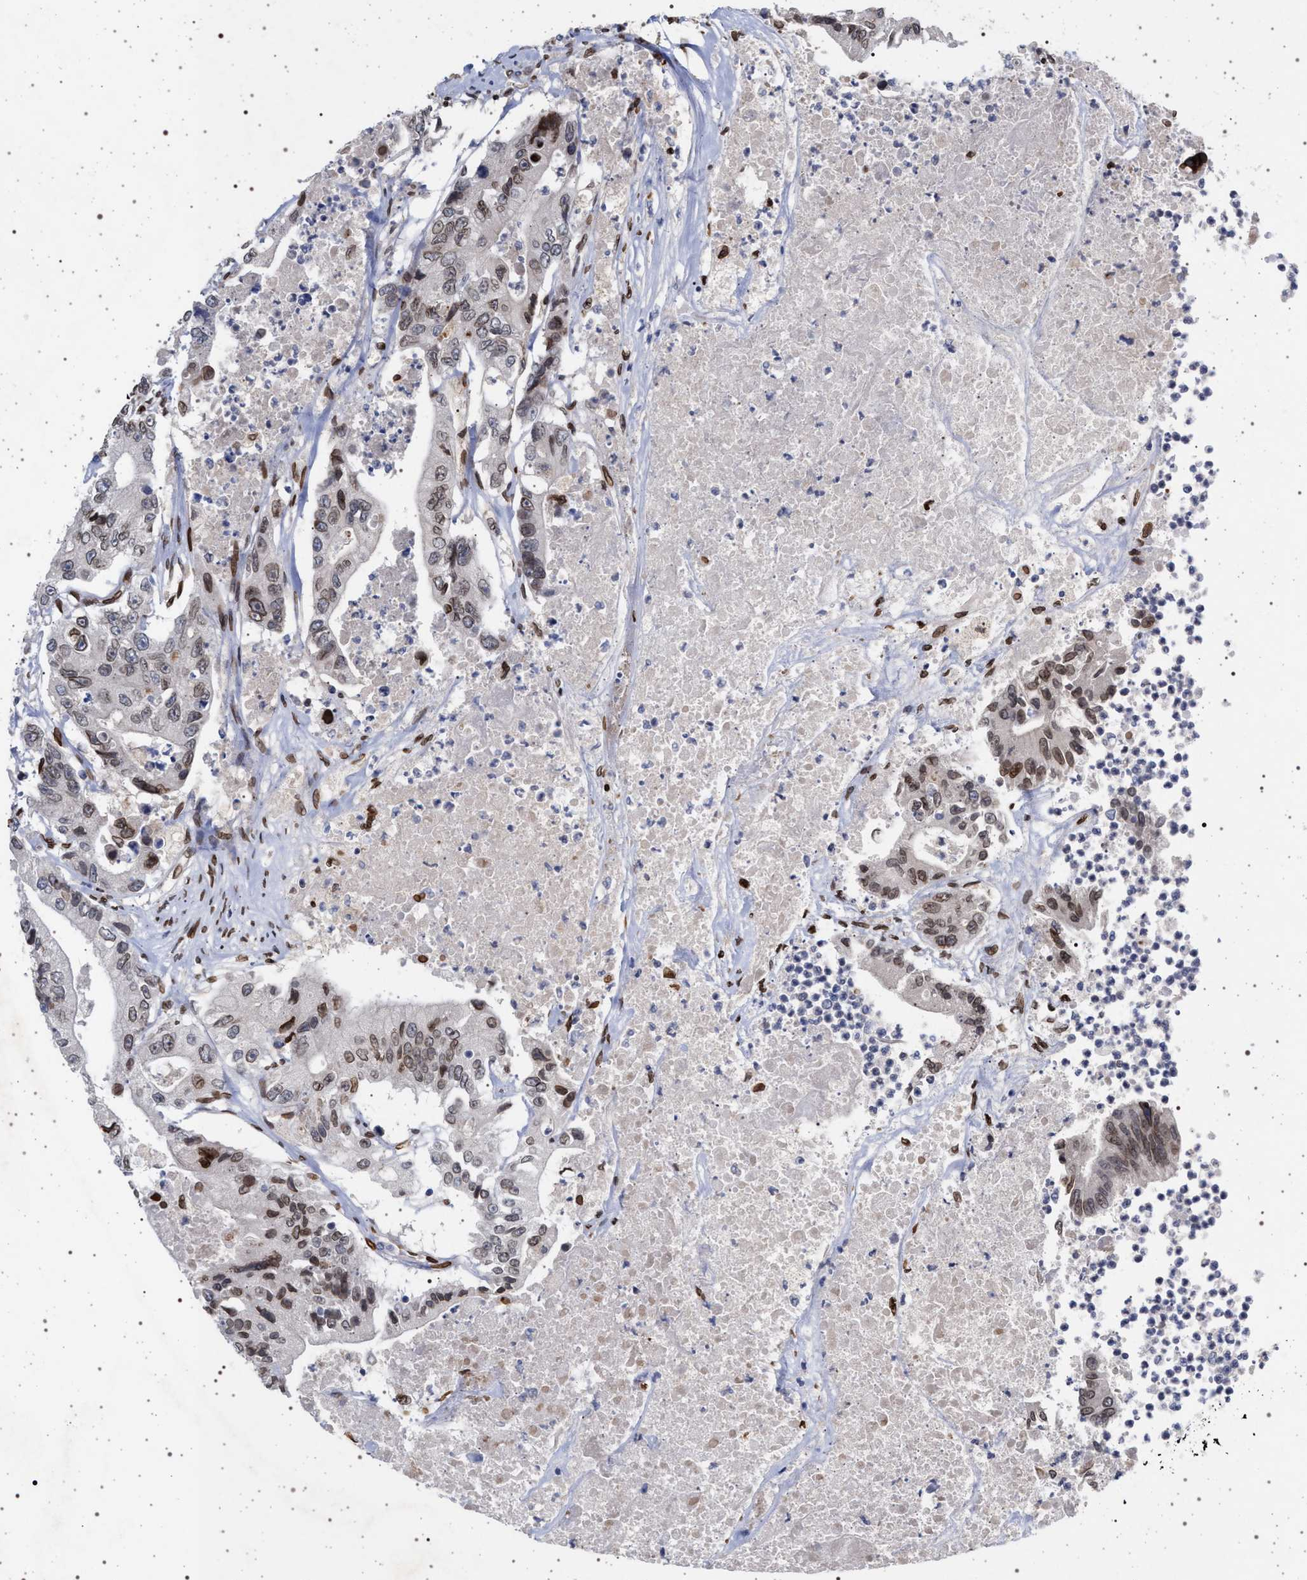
{"staining": {"intensity": "moderate", "quantity": "25%-75%", "location": "nuclear"}, "tissue": "colorectal cancer", "cell_type": "Tumor cells", "image_type": "cancer", "snomed": [{"axis": "morphology", "description": "Adenocarcinoma, NOS"}, {"axis": "topography", "description": "Colon"}], "caption": "There is medium levels of moderate nuclear staining in tumor cells of colorectal adenocarcinoma, as demonstrated by immunohistochemical staining (brown color).", "gene": "ING2", "patient": {"sex": "female", "age": 77}}